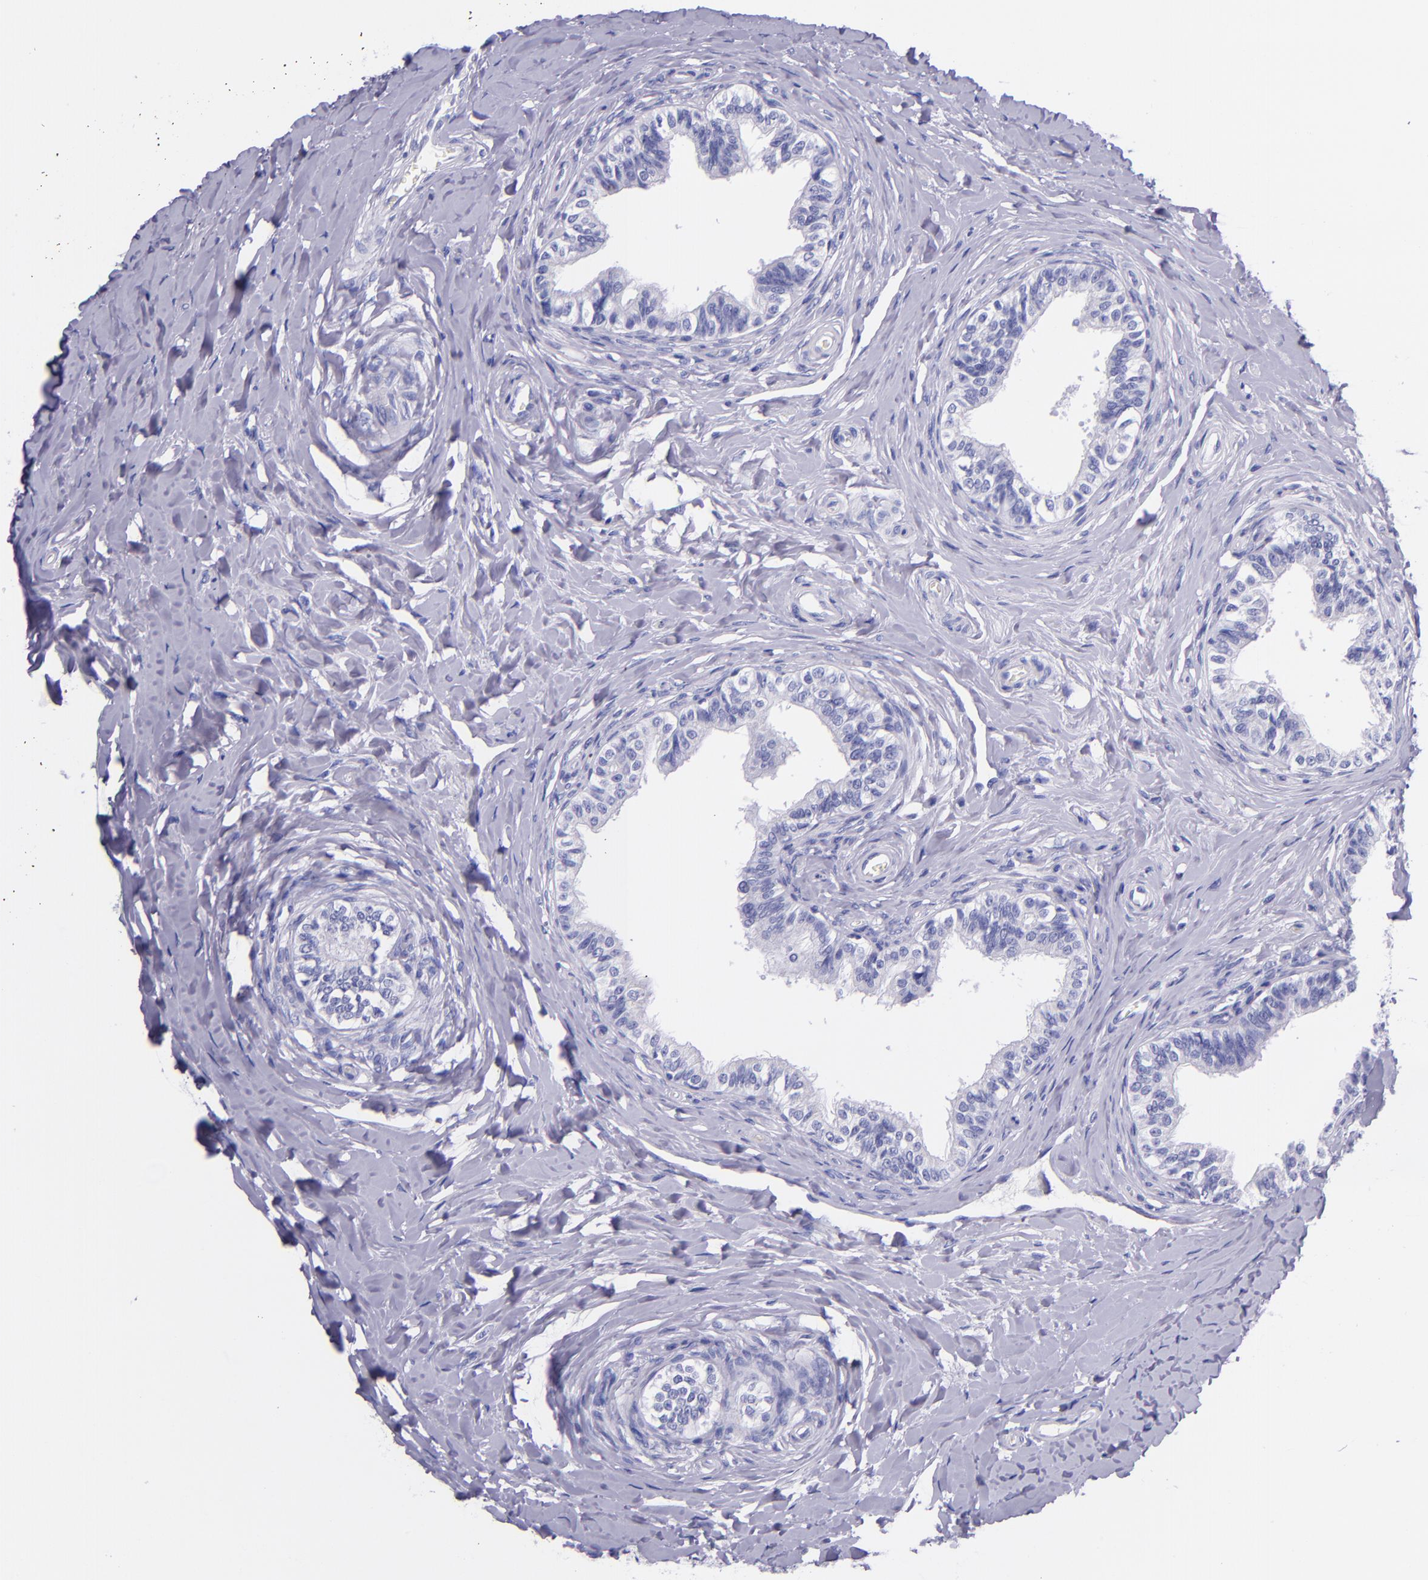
{"staining": {"intensity": "negative", "quantity": "none", "location": "none"}, "tissue": "epididymis", "cell_type": "Glandular cells", "image_type": "normal", "snomed": [{"axis": "morphology", "description": "Normal tissue, NOS"}, {"axis": "topography", "description": "Soft tissue"}, {"axis": "topography", "description": "Epididymis"}], "caption": "Immunohistochemistry (IHC) of unremarkable human epididymis displays no positivity in glandular cells. Brightfield microscopy of IHC stained with DAB (3,3'-diaminobenzidine) (brown) and hematoxylin (blue), captured at high magnification.", "gene": "MBP", "patient": {"sex": "male", "age": 26}}